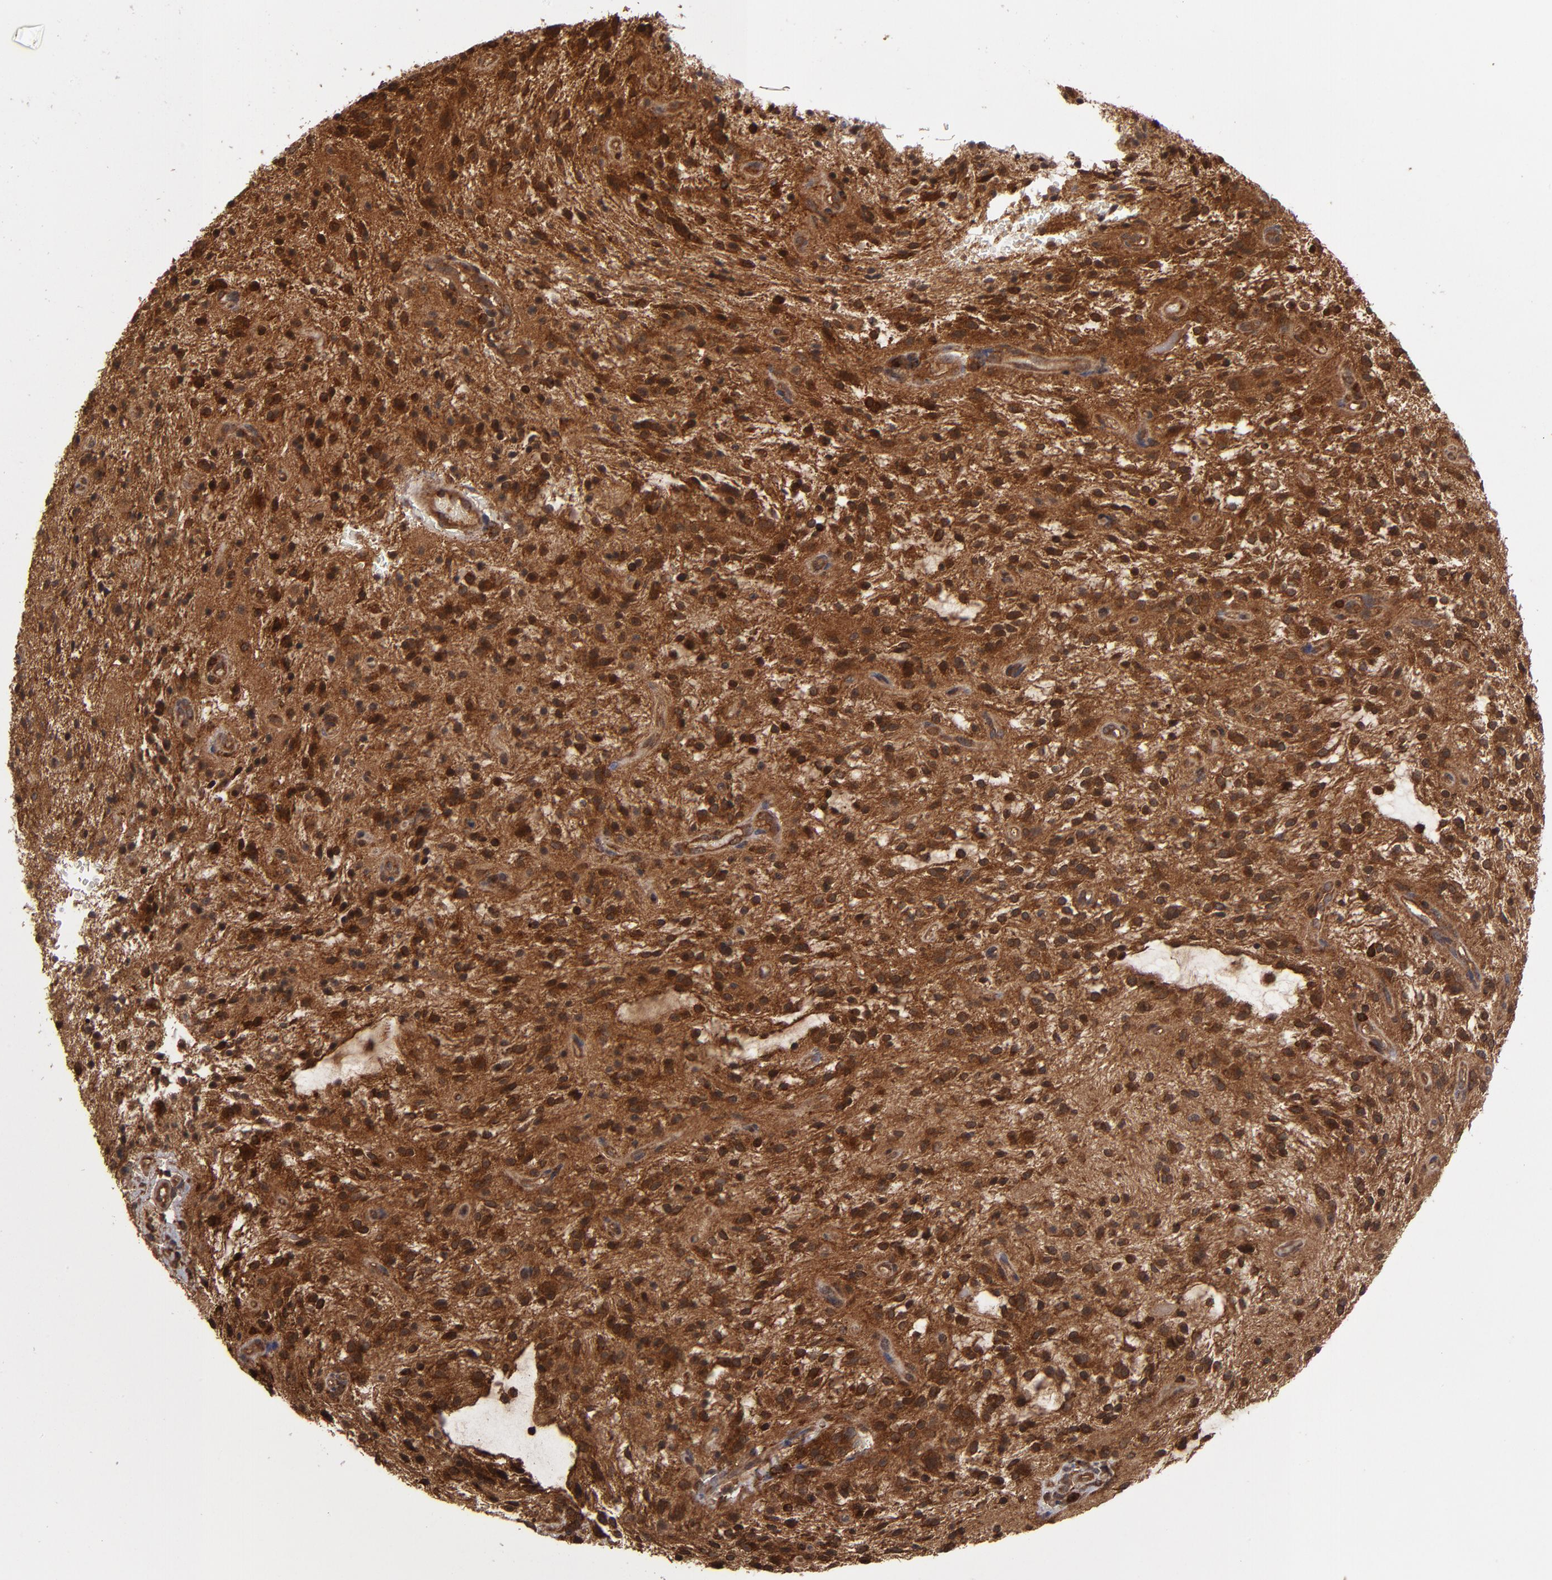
{"staining": {"intensity": "strong", "quantity": ">75%", "location": "cytoplasmic/membranous,nuclear"}, "tissue": "glioma", "cell_type": "Tumor cells", "image_type": "cancer", "snomed": [{"axis": "morphology", "description": "Glioma, malignant, NOS"}, {"axis": "topography", "description": "Cerebellum"}], "caption": "The immunohistochemical stain labels strong cytoplasmic/membranous and nuclear staining in tumor cells of glioma tissue. Nuclei are stained in blue.", "gene": "RPS6KA6", "patient": {"sex": "female", "age": 10}}